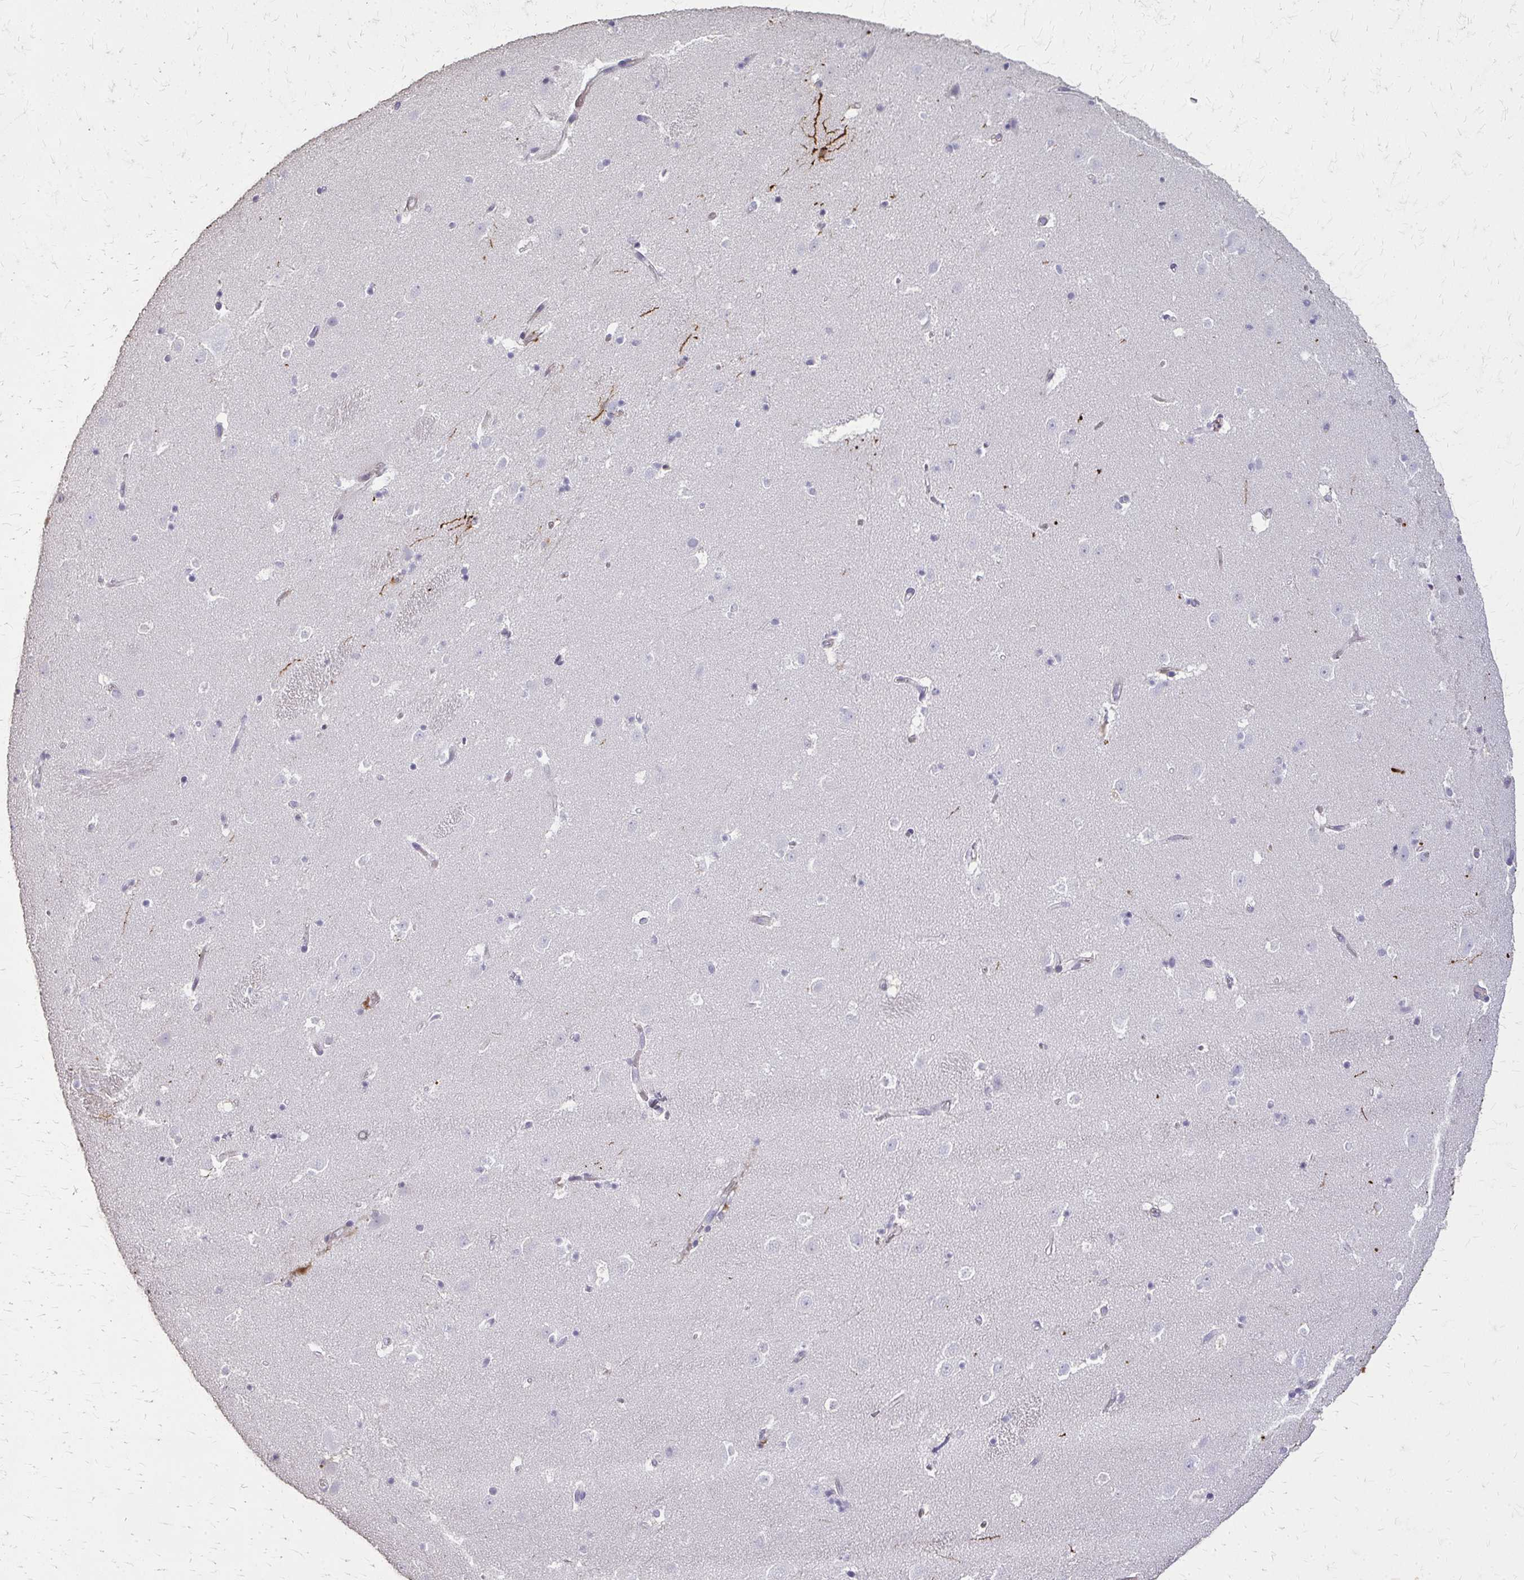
{"staining": {"intensity": "strong", "quantity": "<25%", "location": "cytoplasmic/membranous"}, "tissue": "caudate", "cell_type": "Glial cells", "image_type": "normal", "snomed": [{"axis": "morphology", "description": "Normal tissue, NOS"}, {"axis": "topography", "description": "Lateral ventricle wall"}], "caption": "Protein expression analysis of normal caudate demonstrates strong cytoplasmic/membranous staining in about <25% of glial cells. (DAB IHC, brown staining for protein, blue staining for nuclei).", "gene": "TENM4", "patient": {"sex": "male", "age": 37}}